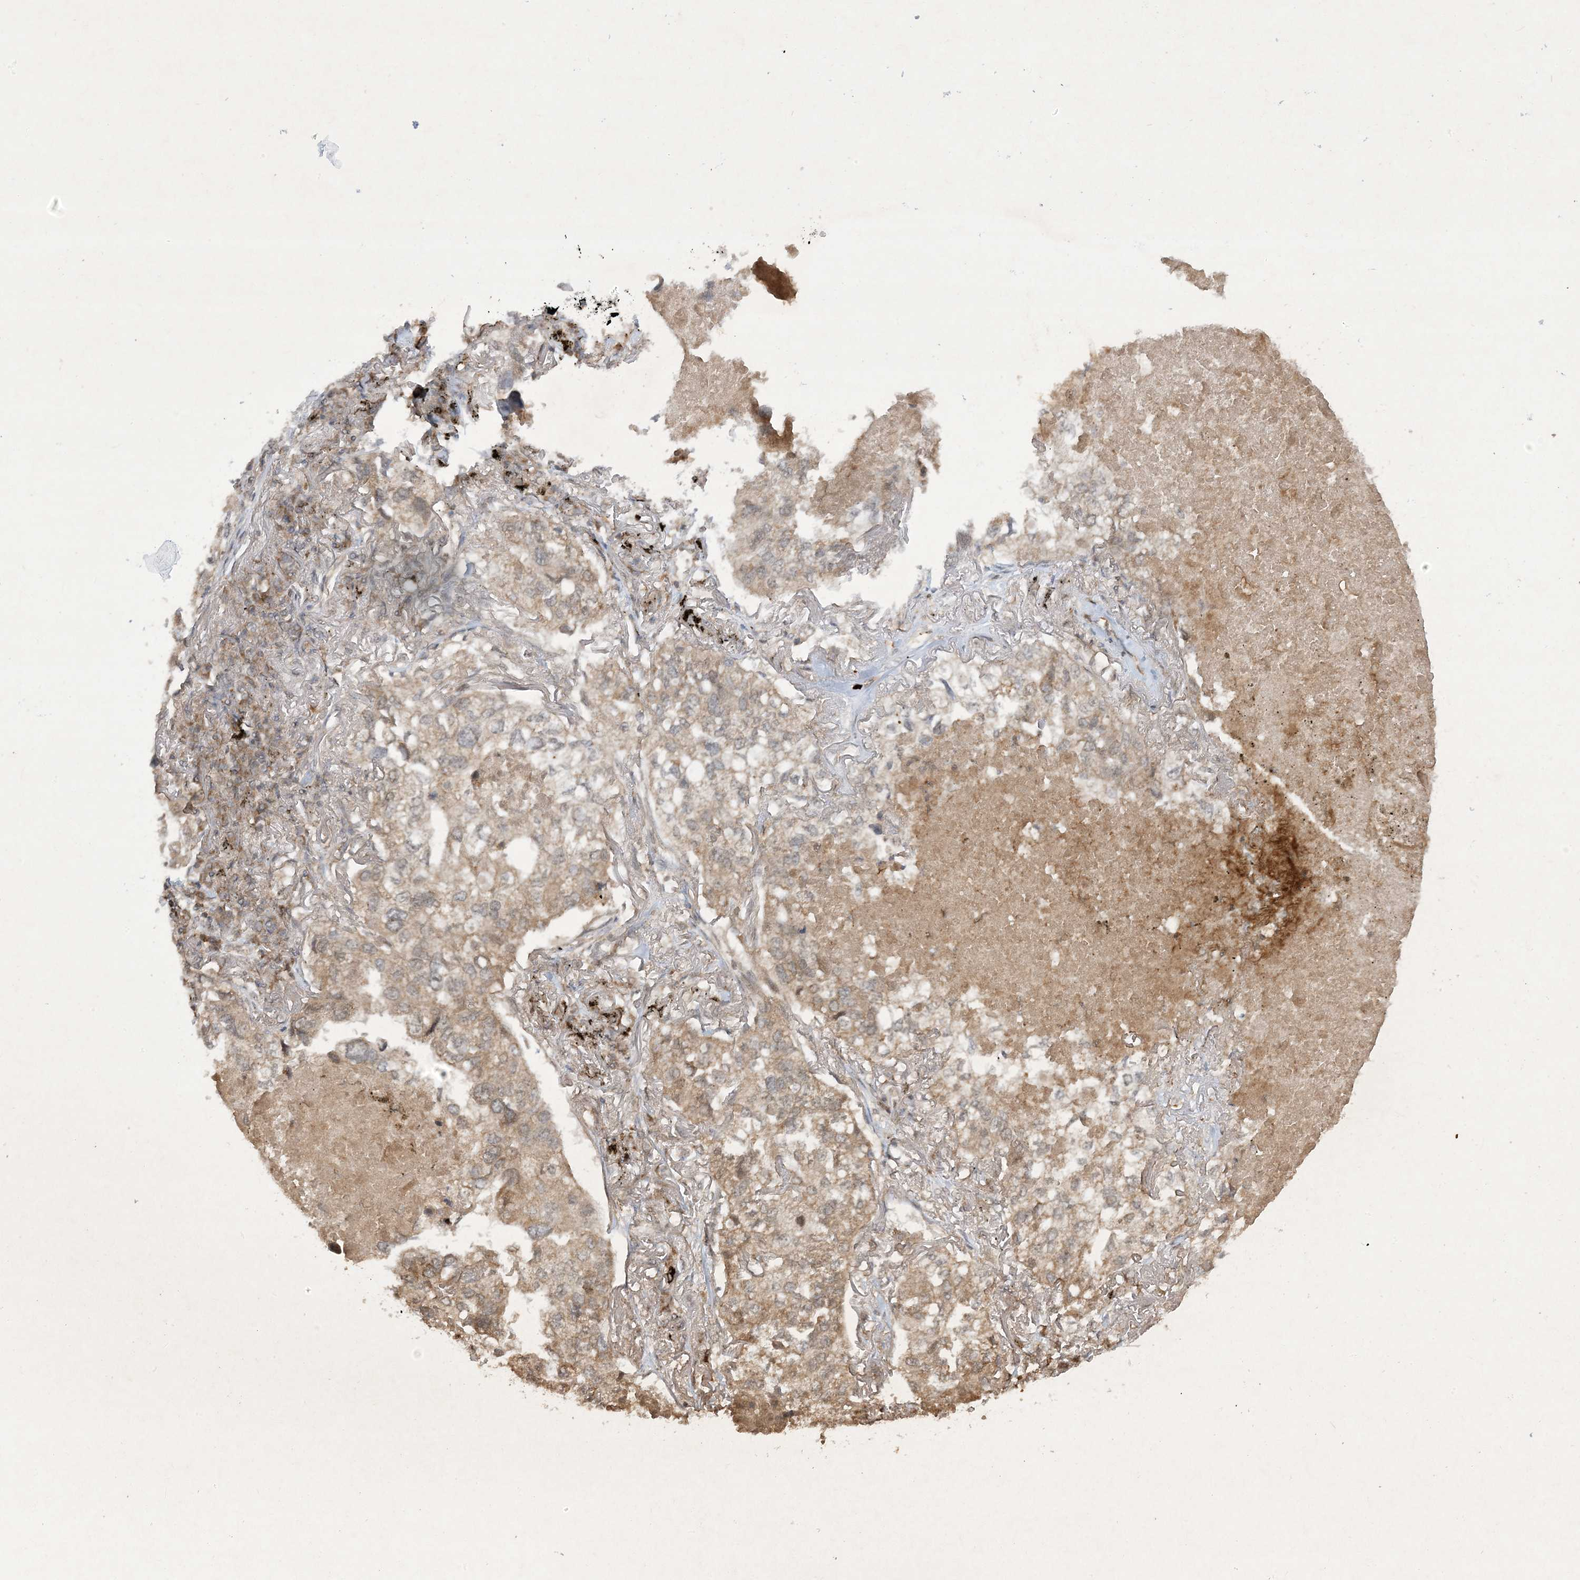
{"staining": {"intensity": "weak", "quantity": ">75%", "location": "cytoplasmic/membranous"}, "tissue": "lung cancer", "cell_type": "Tumor cells", "image_type": "cancer", "snomed": [{"axis": "morphology", "description": "Adenocarcinoma, NOS"}, {"axis": "topography", "description": "Lung"}], "caption": "Immunohistochemical staining of human adenocarcinoma (lung) shows low levels of weak cytoplasmic/membranous protein positivity in about >75% of tumor cells. Nuclei are stained in blue.", "gene": "ZNF213", "patient": {"sex": "male", "age": 65}}